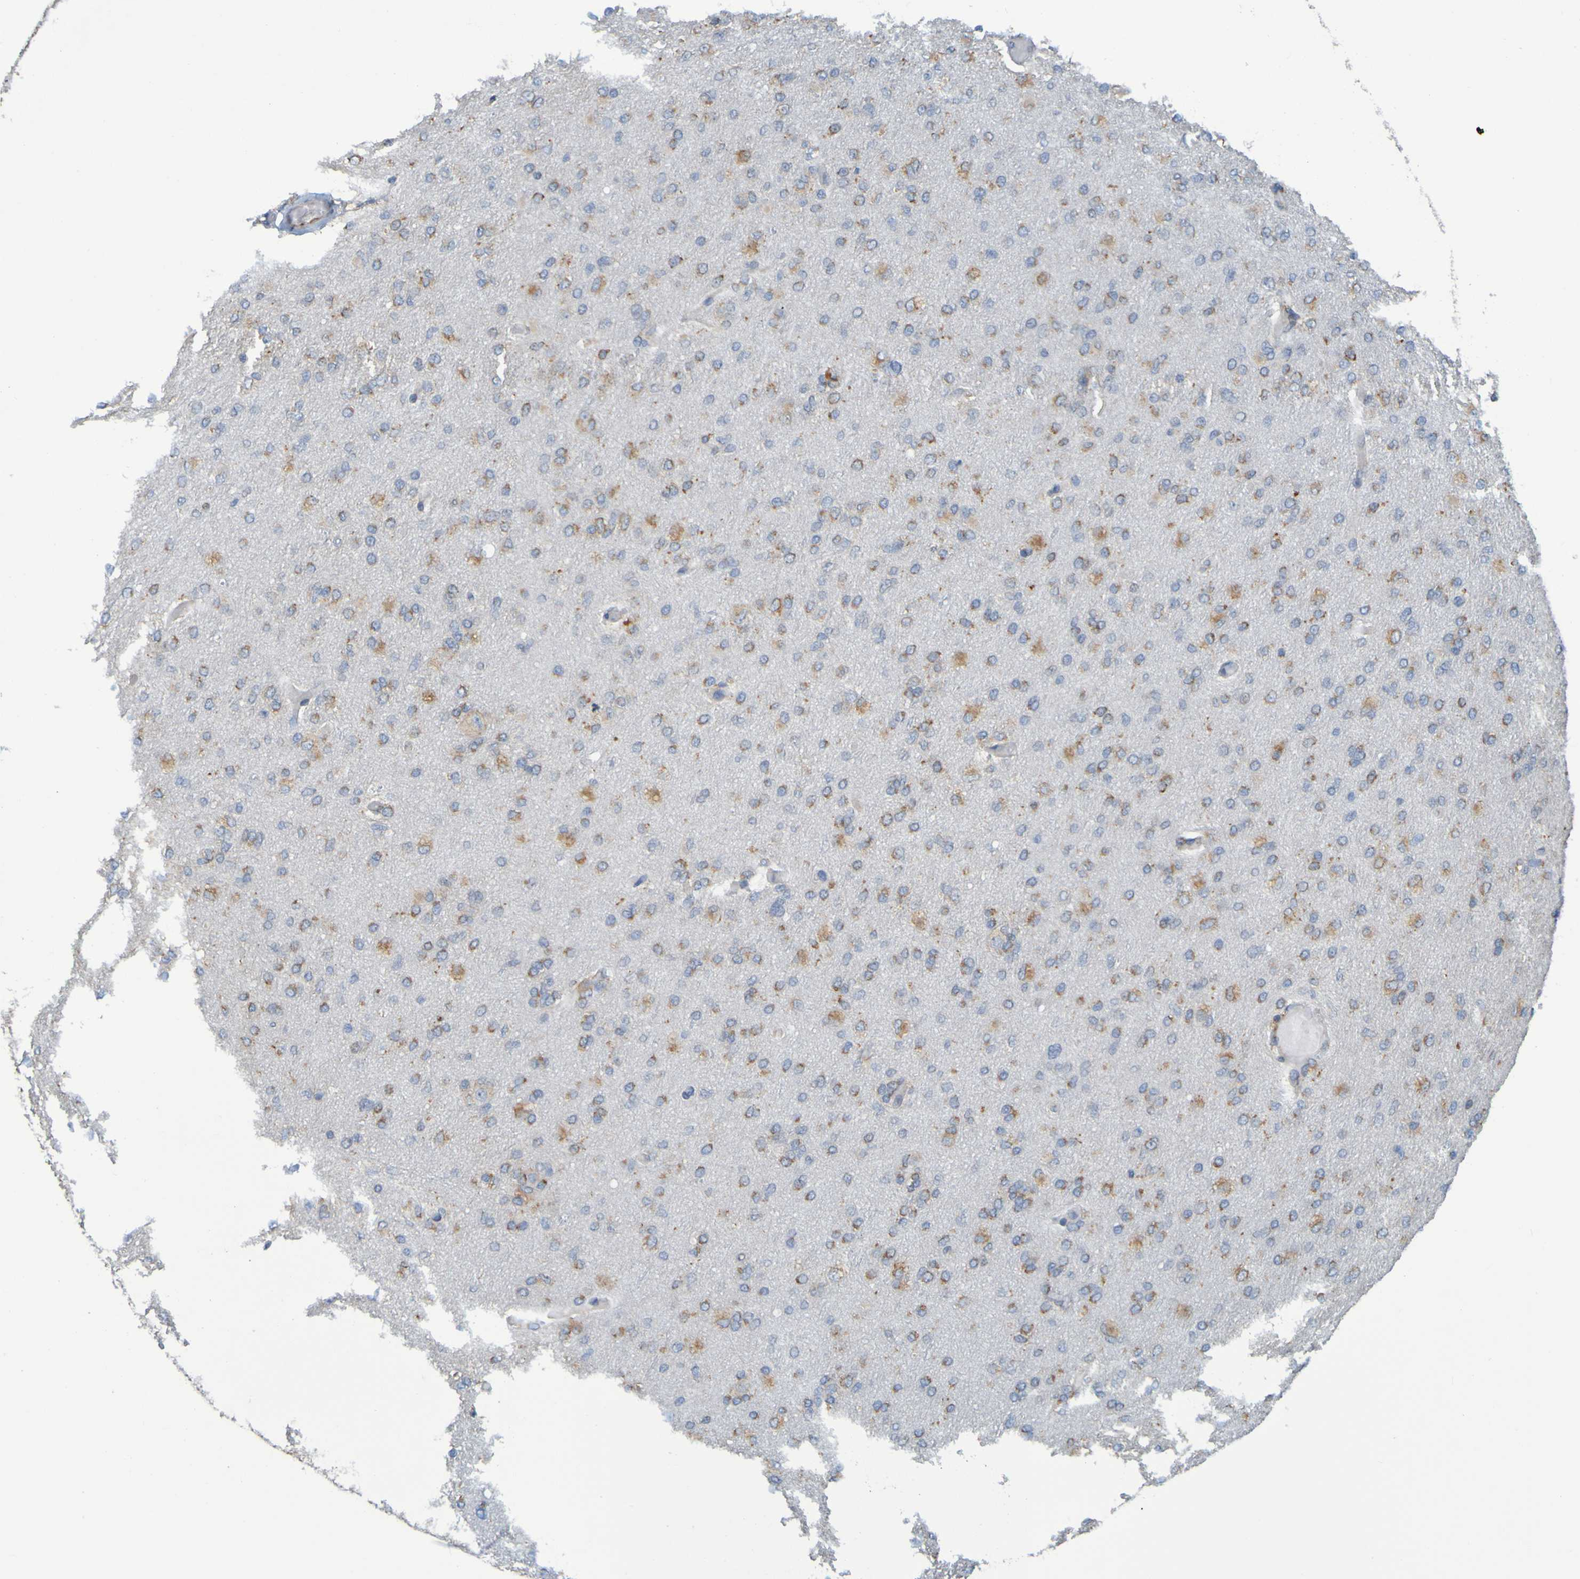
{"staining": {"intensity": "negative", "quantity": "none", "location": "none"}, "tissue": "glioma", "cell_type": "Tumor cells", "image_type": "cancer", "snomed": [{"axis": "morphology", "description": "Glioma, malignant, High grade"}, {"axis": "topography", "description": "Cerebral cortex"}], "caption": "The immunohistochemistry image has no significant staining in tumor cells of glioma tissue.", "gene": "SSR1", "patient": {"sex": "female", "age": 36}}